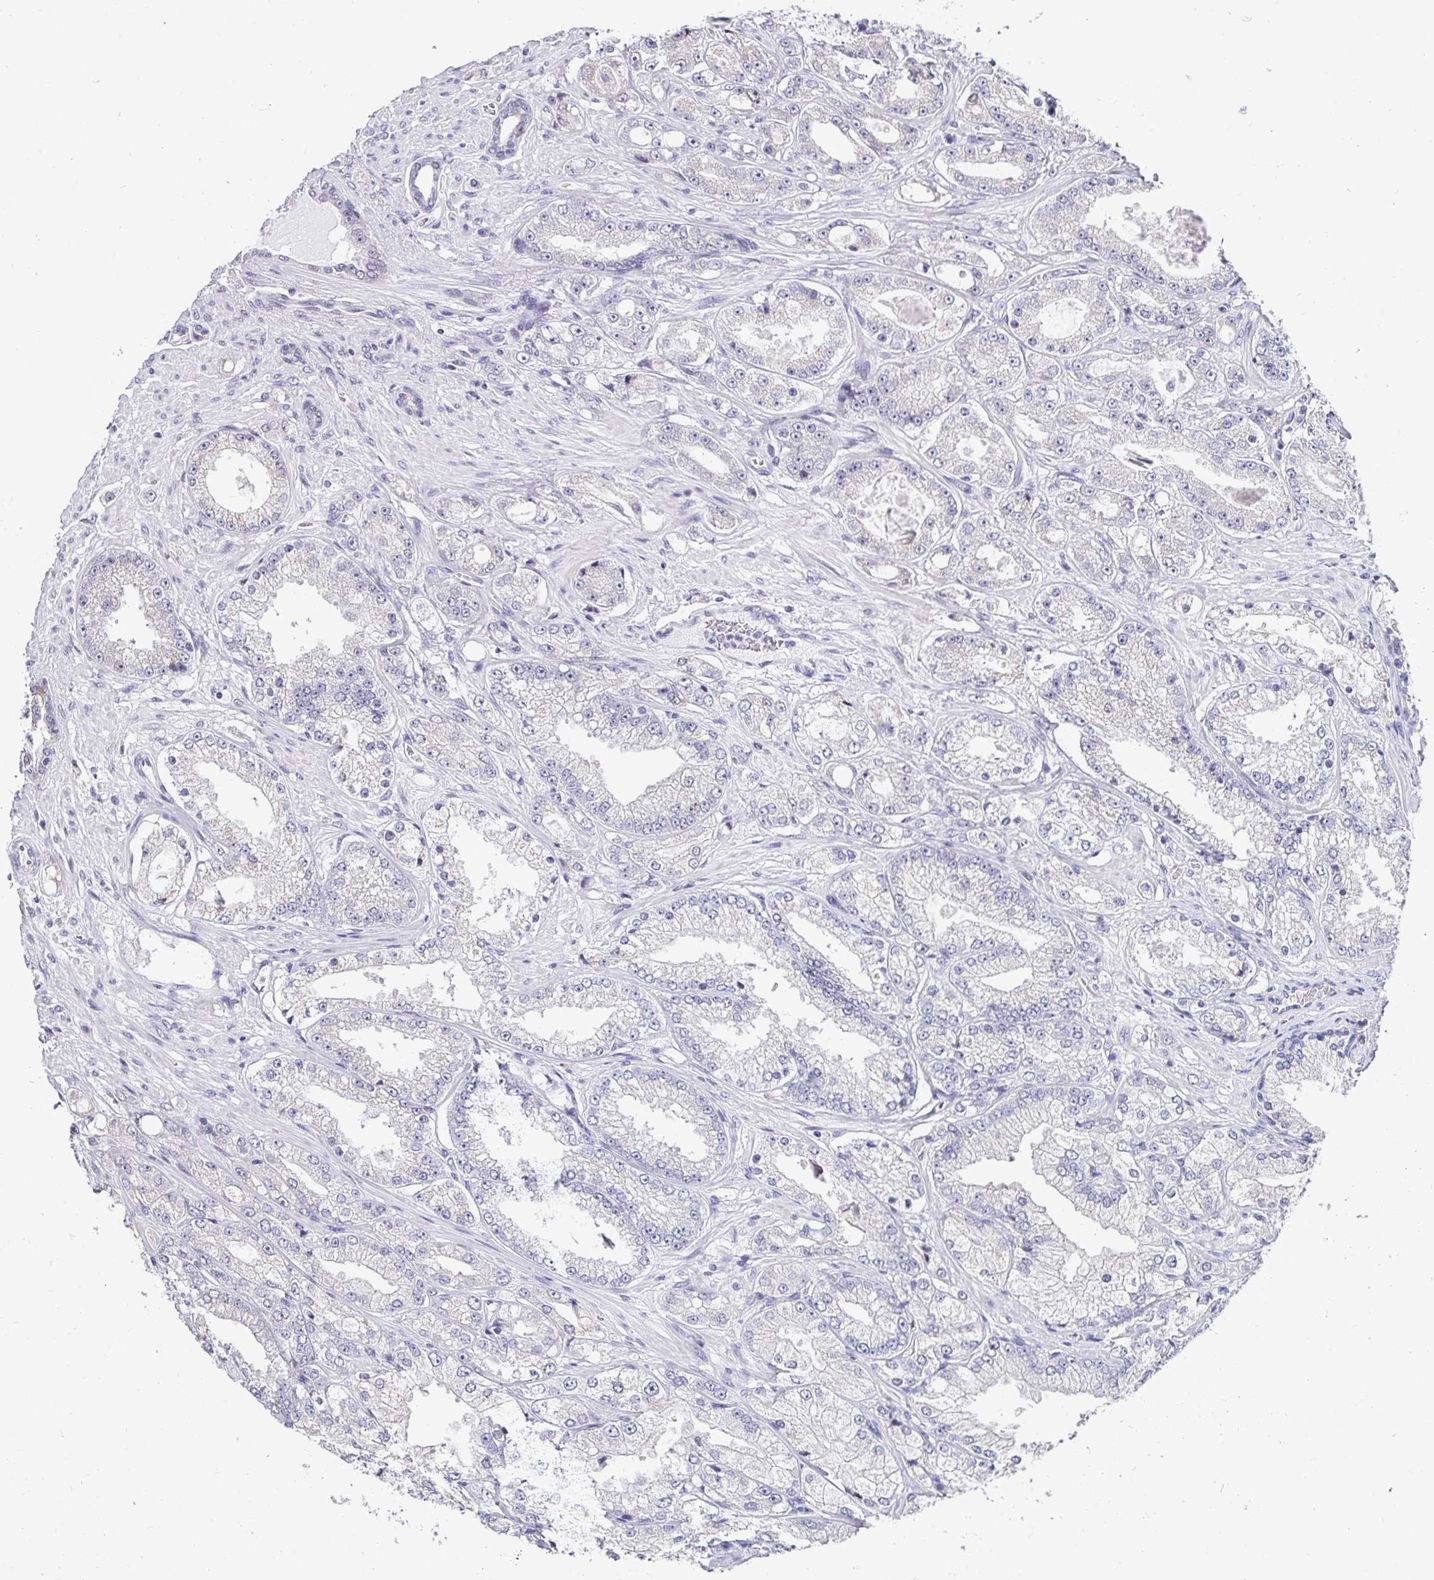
{"staining": {"intensity": "weak", "quantity": "<25%", "location": "nuclear"}, "tissue": "prostate cancer", "cell_type": "Tumor cells", "image_type": "cancer", "snomed": [{"axis": "morphology", "description": "Normal tissue, NOS"}, {"axis": "morphology", "description": "Adenocarcinoma, High grade"}, {"axis": "topography", "description": "Prostate"}, {"axis": "topography", "description": "Peripheral nerve tissue"}], "caption": "Tumor cells show no significant staining in prostate adenocarcinoma (high-grade).", "gene": "ANLN", "patient": {"sex": "male", "age": 68}}